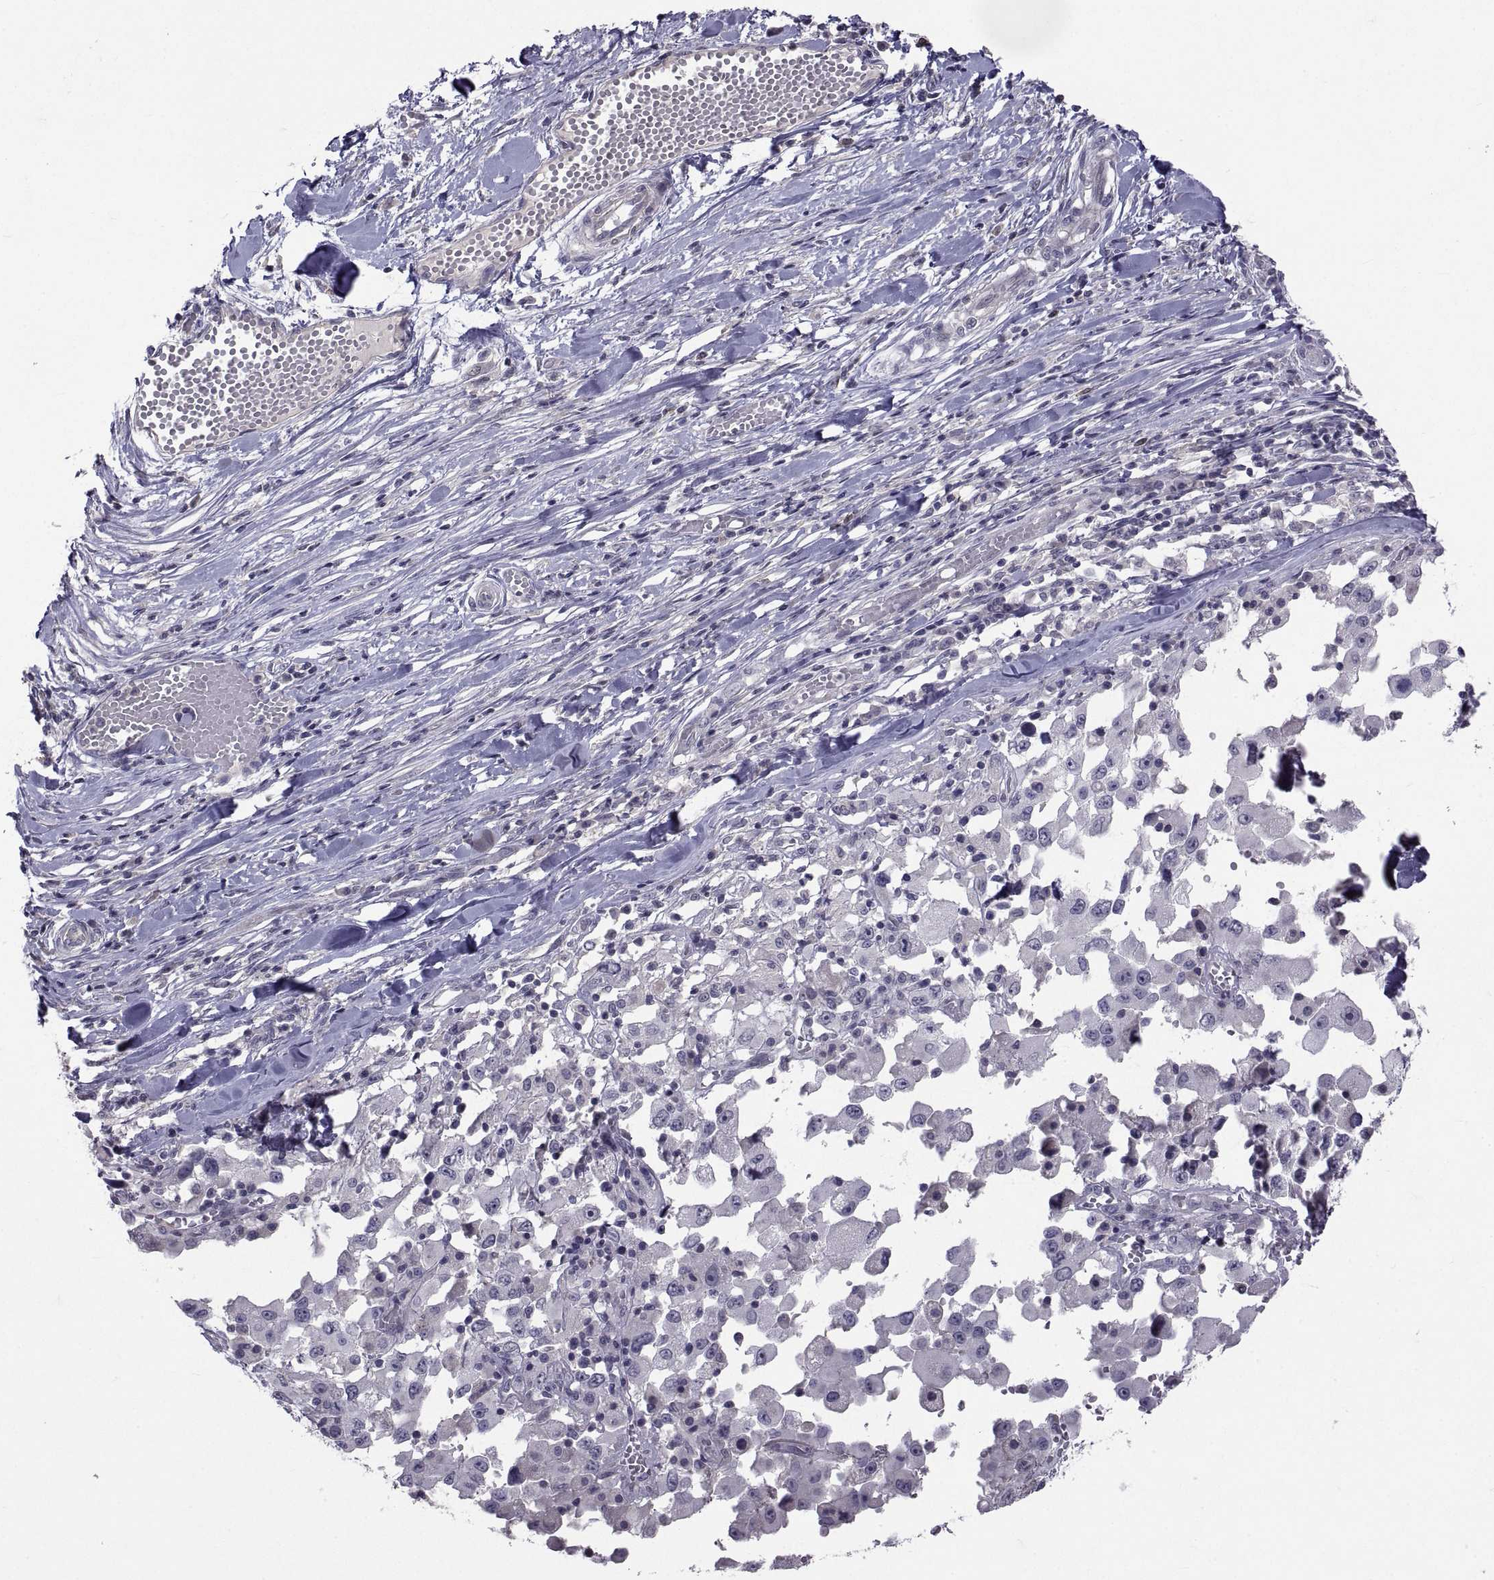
{"staining": {"intensity": "negative", "quantity": "none", "location": "none"}, "tissue": "melanoma", "cell_type": "Tumor cells", "image_type": "cancer", "snomed": [{"axis": "morphology", "description": "Malignant melanoma, Metastatic site"}, {"axis": "topography", "description": "Lymph node"}], "caption": "This micrograph is of melanoma stained with immunohistochemistry to label a protein in brown with the nuclei are counter-stained blue. There is no expression in tumor cells. (Immunohistochemistry (ihc), brightfield microscopy, high magnification).", "gene": "NPTX2", "patient": {"sex": "male", "age": 50}}